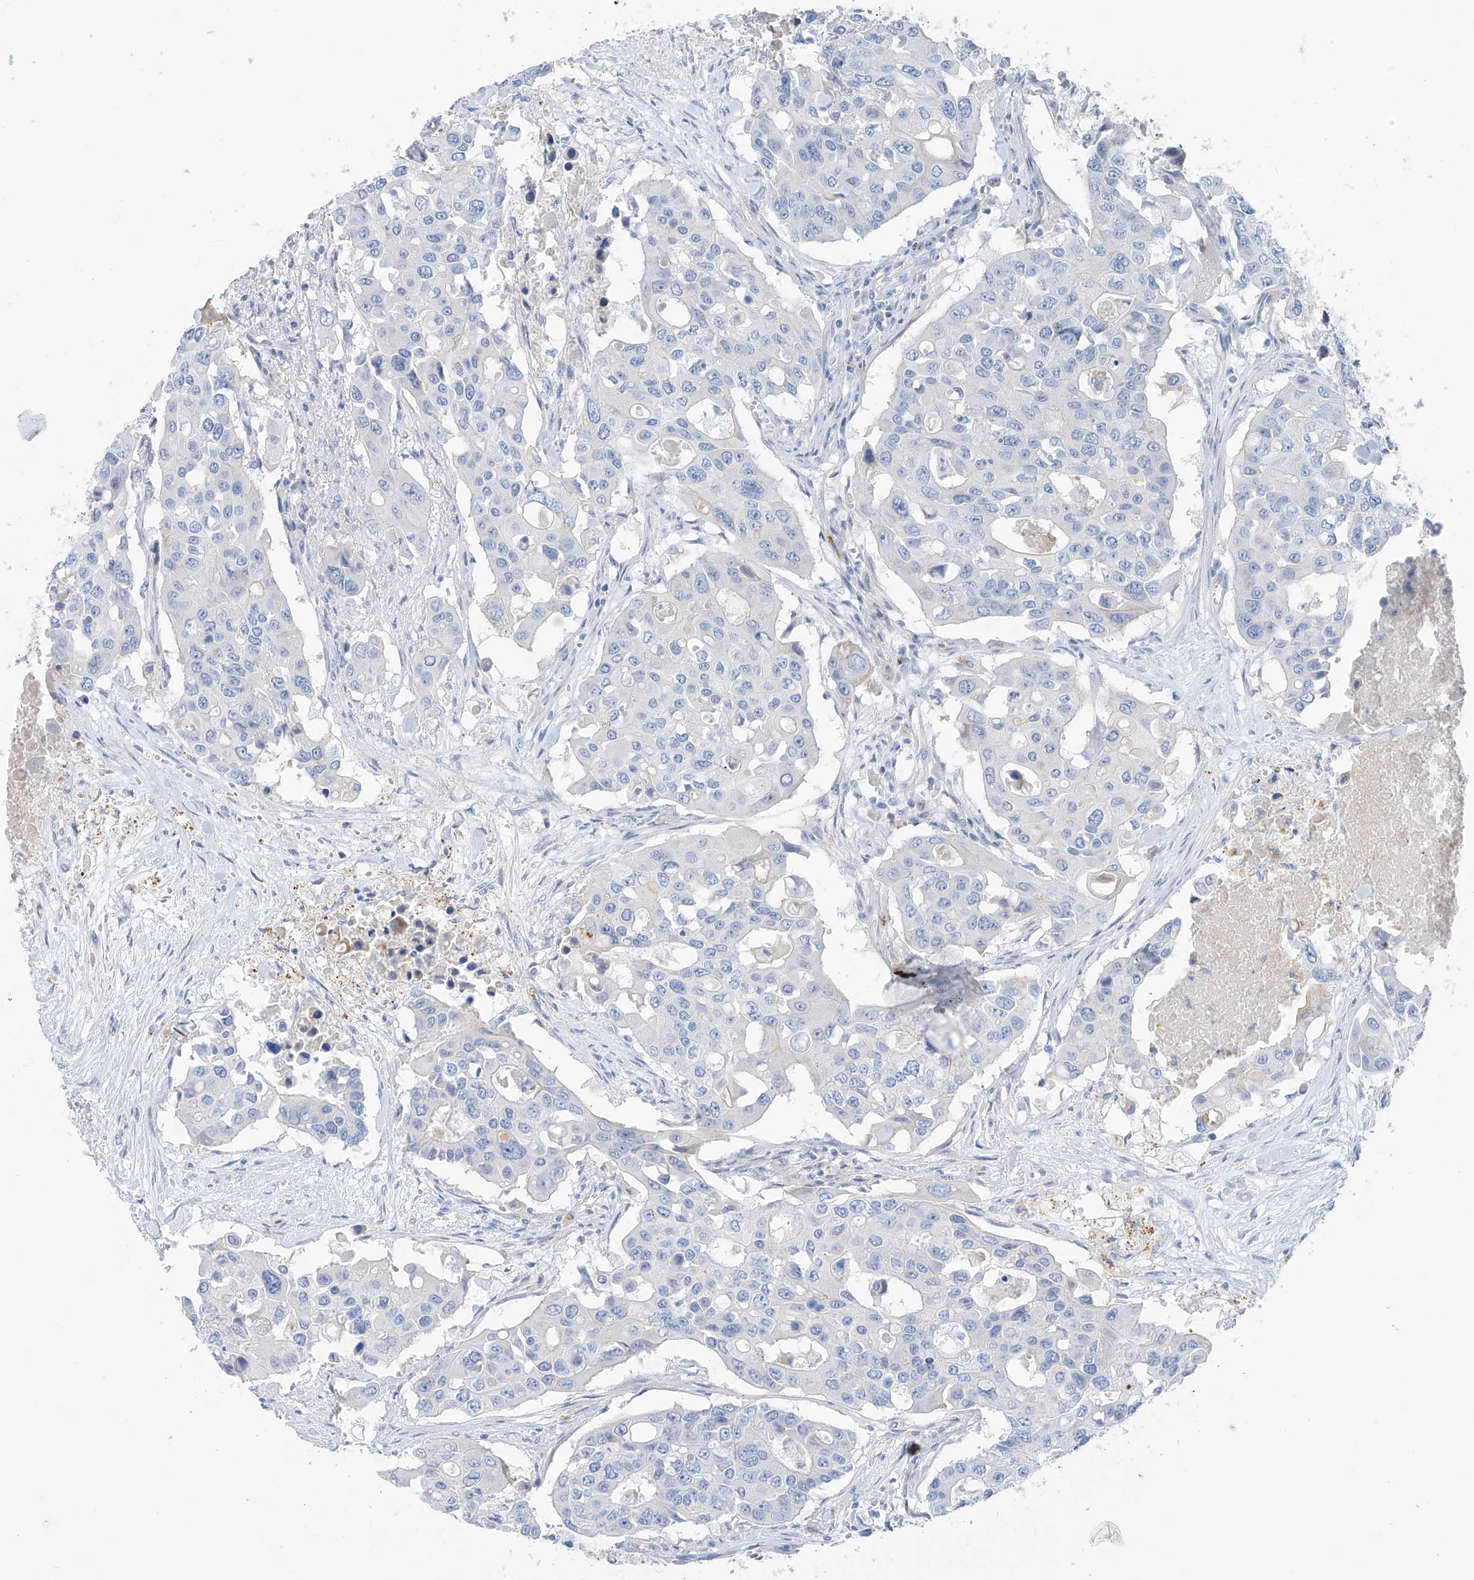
{"staining": {"intensity": "negative", "quantity": "none", "location": "none"}, "tissue": "colorectal cancer", "cell_type": "Tumor cells", "image_type": "cancer", "snomed": [{"axis": "morphology", "description": "Adenocarcinoma, NOS"}, {"axis": "topography", "description": "Colon"}], "caption": "Human colorectal cancer (adenocarcinoma) stained for a protein using immunohistochemistry displays no expression in tumor cells.", "gene": "ITGA9", "patient": {"sex": "male", "age": 77}}